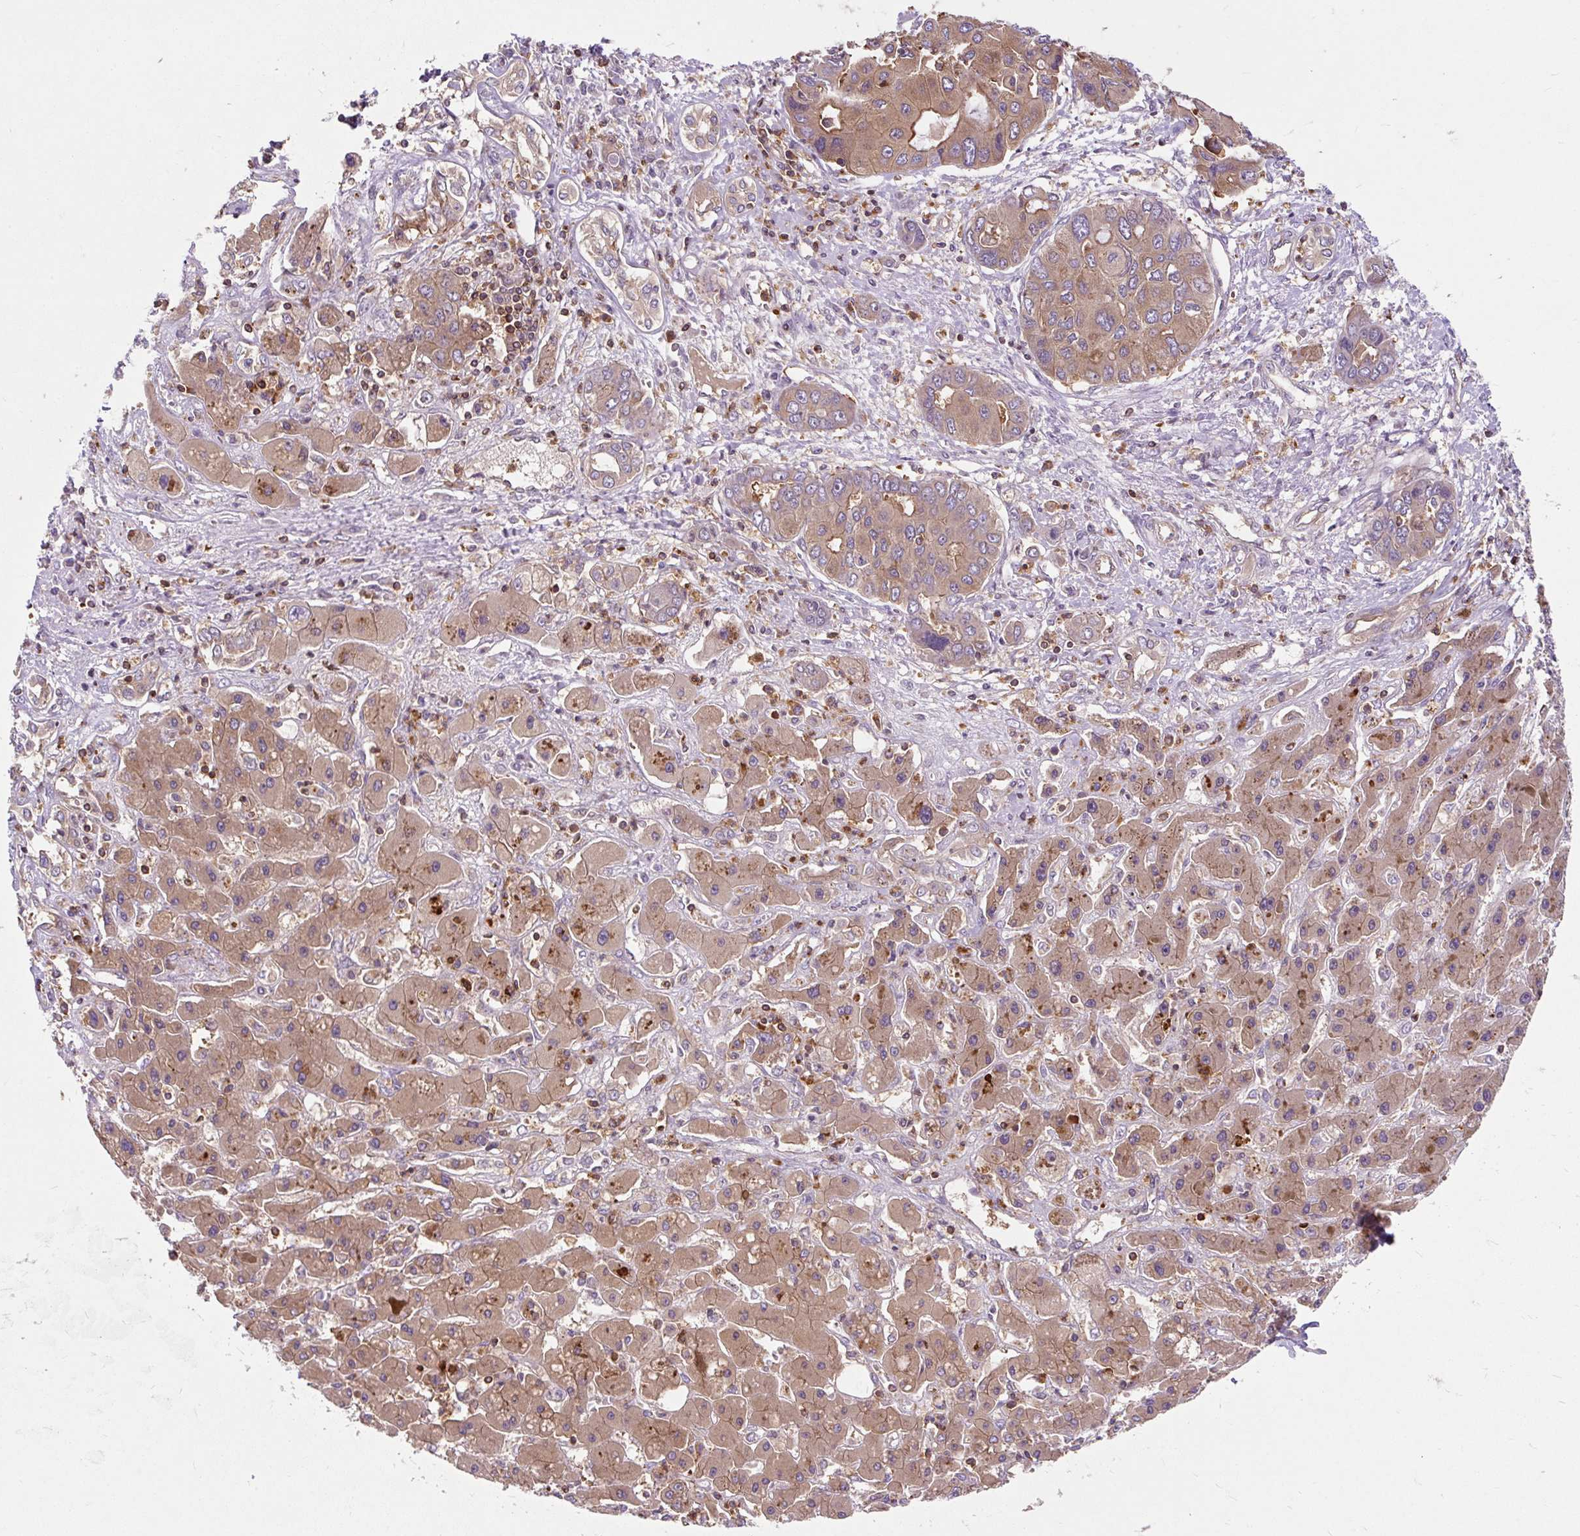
{"staining": {"intensity": "moderate", "quantity": ">75%", "location": "cytoplasmic/membranous"}, "tissue": "liver cancer", "cell_type": "Tumor cells", "image_type": "cancer", "snomed": [{"axis": "morphology", "description": "Cholangiocarcinoma"}, {"axis": "topography", "description": "Liver"}], "caption": "Protein positivity by immunohistochemistry (IHC) reveals moderate cytoplasmic/membranous expression in approximately >75% of tumor cells in liver cancer (cholangiocarcinoma). (Stains: DAB in brown, nuclei in blue, Microscopy: brightfield microscopy at high magnification).", "gene": "CISD3", "patient": {"sex": "male", "age": 67}}